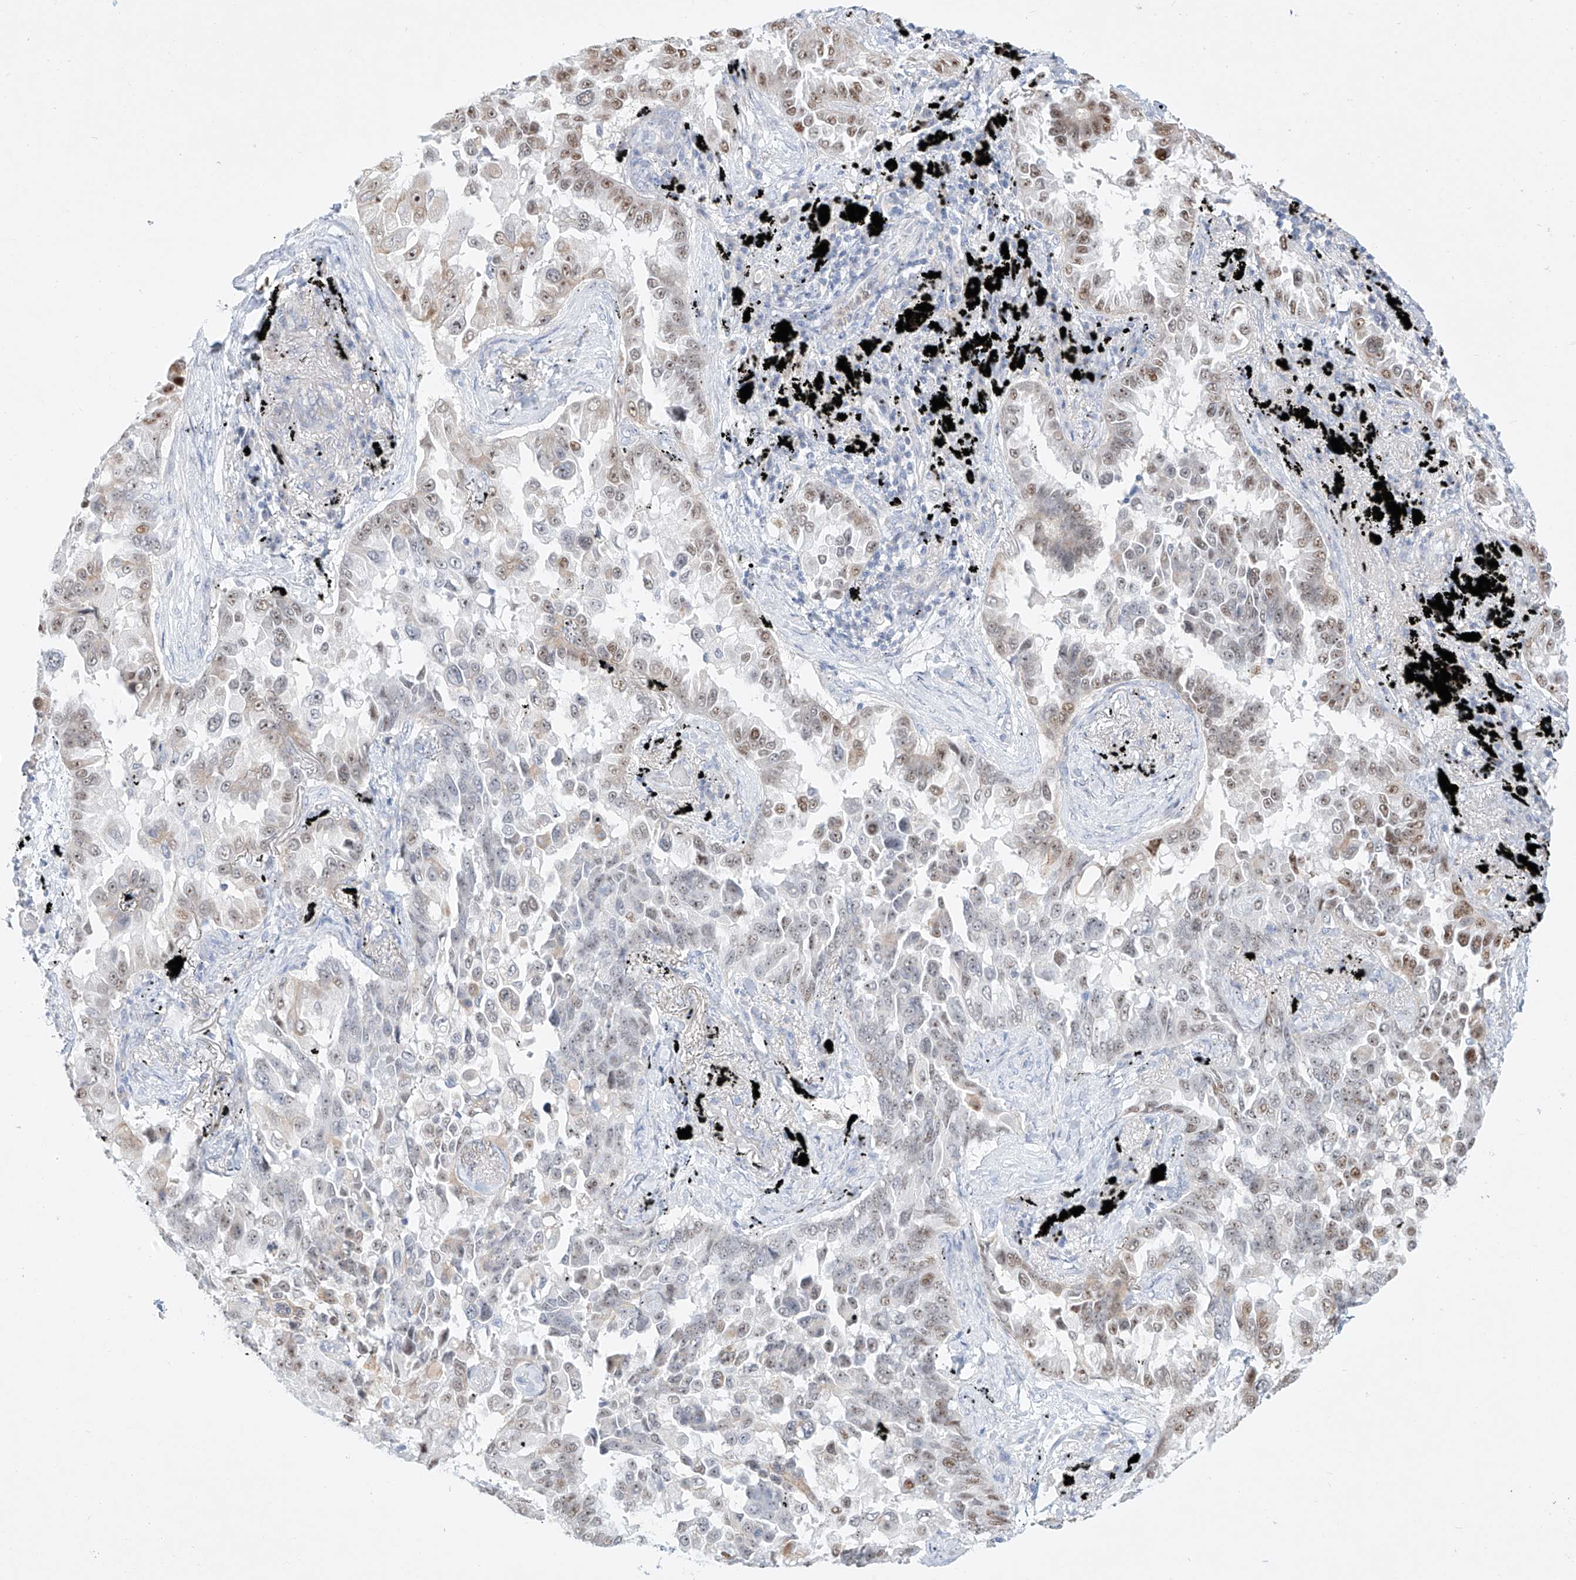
{"staining": {"intensity": "moderate", "quantity": "25%-75%", "location": "nuclear"}, "tissue": "lung cancer", "cell_type": "Tumor cells", "image_type": "cancer", "snomed": [{"axis": "morphology", "description": "Adenocarcinoma, NOS"}, {"axis": "topography", "description": "Lung"}], "caption": "Lung adenocarcinoma stained with a brown dye shows moderate nuclear positive positivity in about 25%-75% of tumor cells.", "gene": "SNU13", "patient": {"sex": "female", "age": 67}}